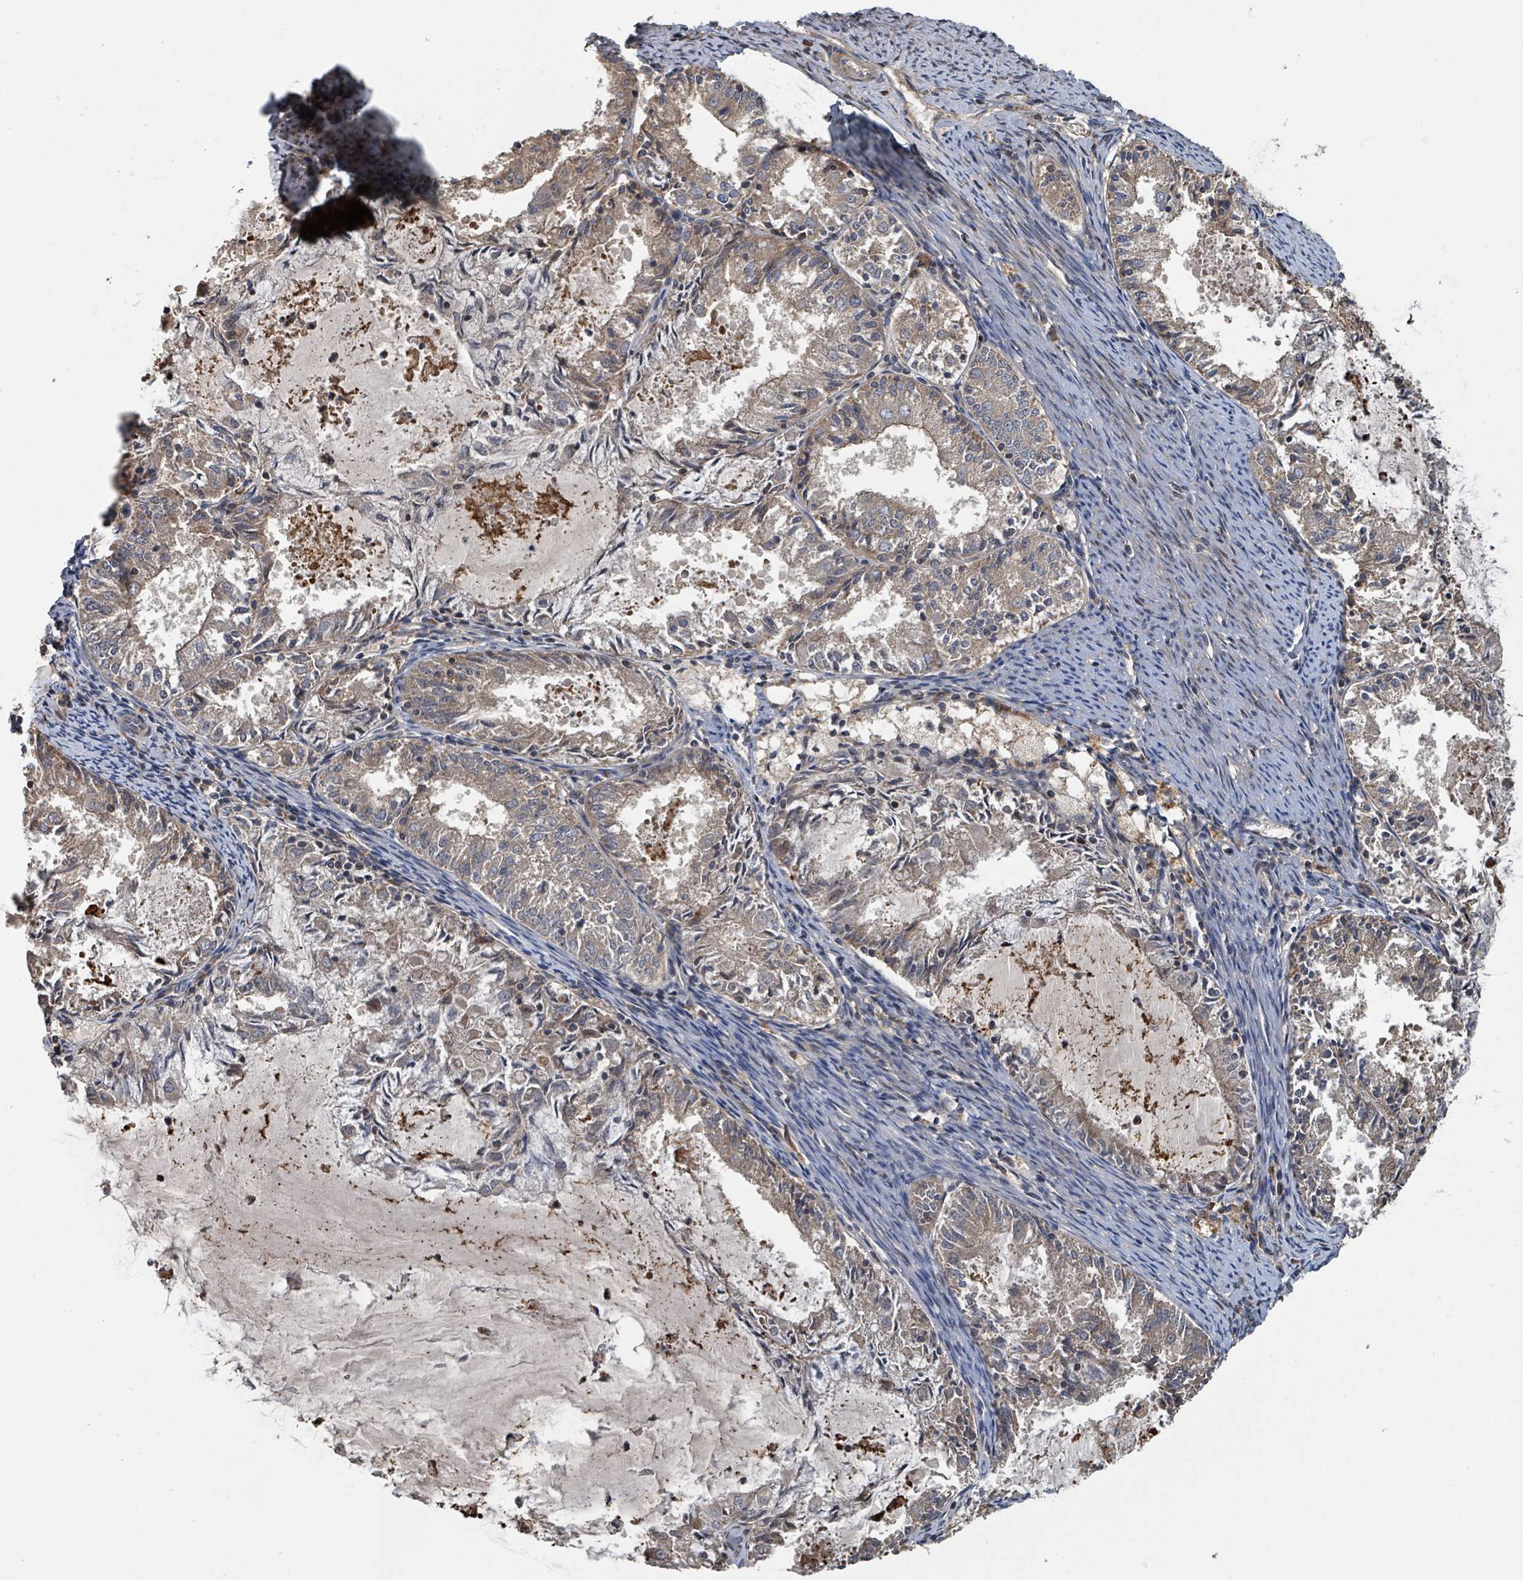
{"staining": {"intensity": "weak", "quantity": ">75%", "location": "cytoplasmic/membranous"}, "tissue": "endometrial cancer", "cell_type": "Tumor cells", "image_type": "cancer", "snomed": [{"axis": "morphology", "description": "Adenocarcinoma, NOS"}, {"axis": "topography", "description": "Endometrium"}], "caption": "The micrograph exhibits staining of endometrial adenocarcinoma, revealing weak cytoplasmic/membranous protein expression (brown color) within tumor cells.", "gene": "DPM1", "patient": {"sex": "female", "age": 57}}